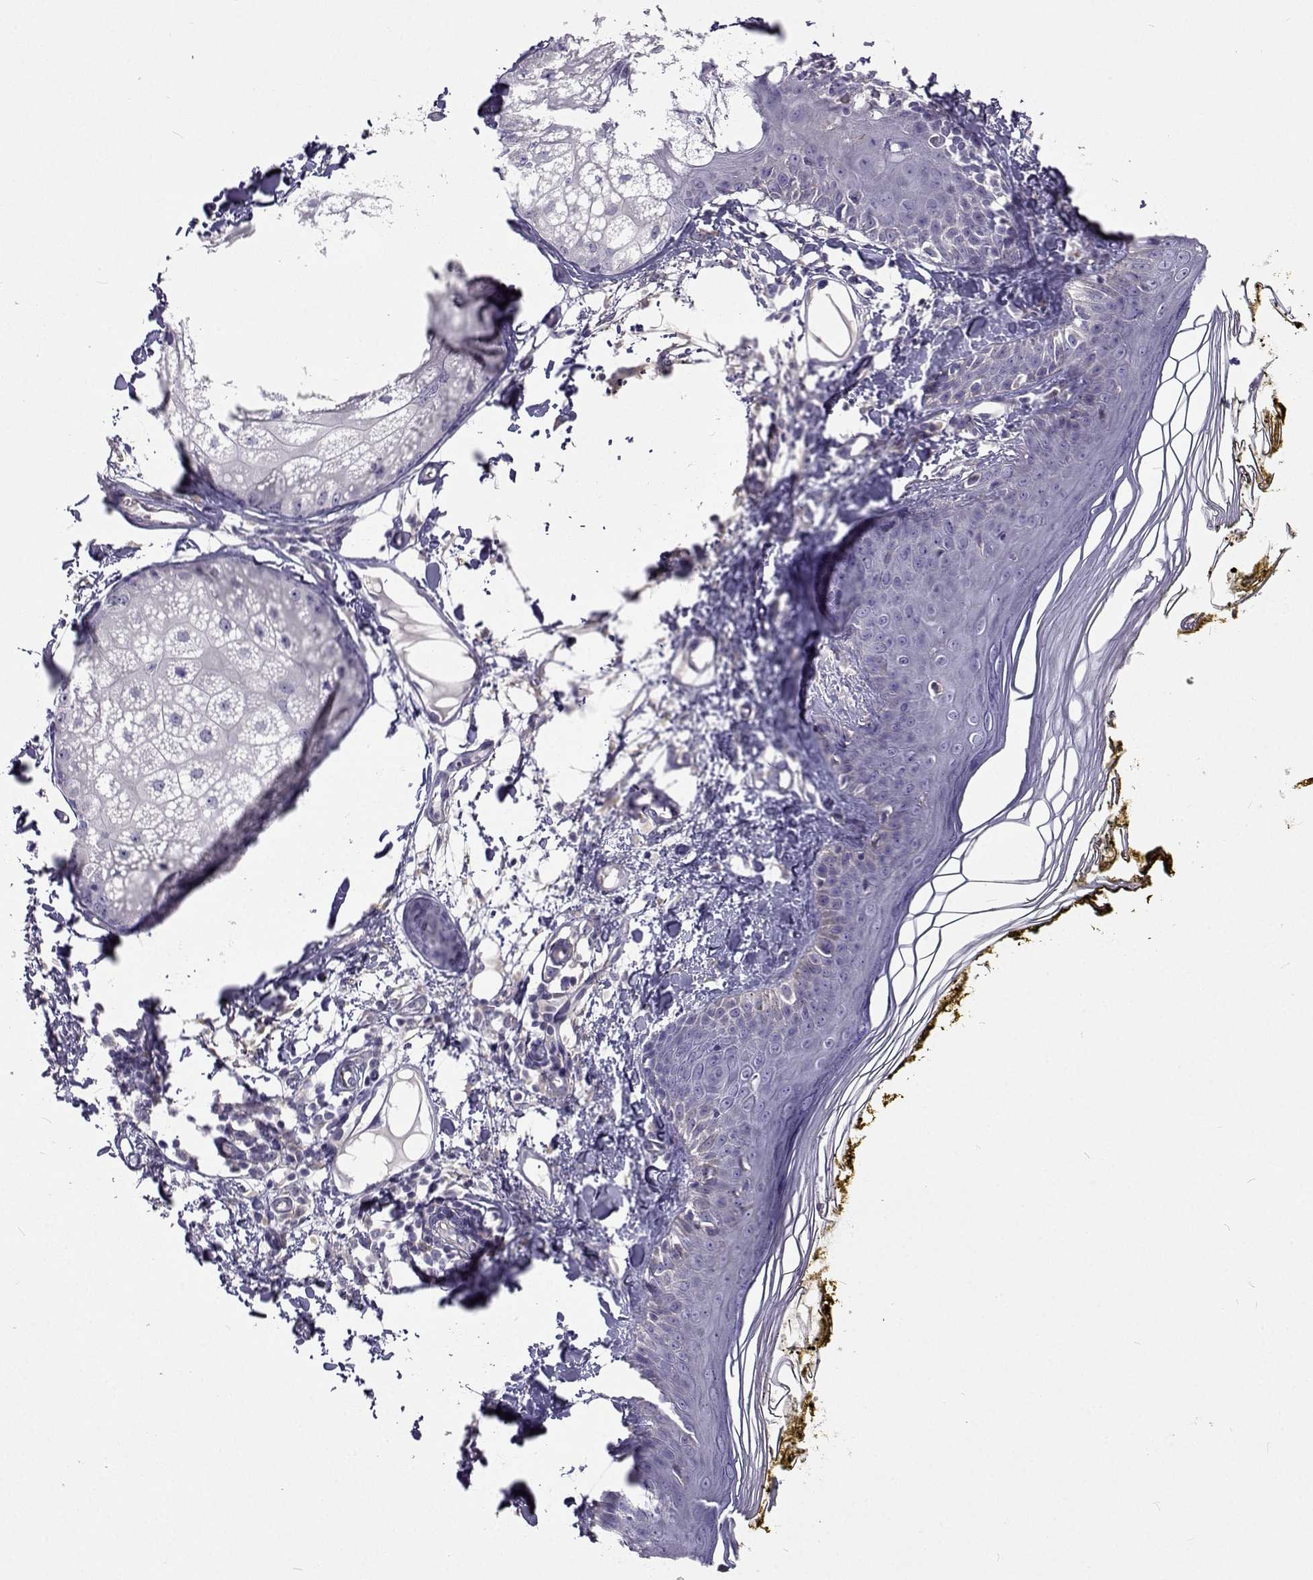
{"staining": {"intensity": "negative", "quantity": "none", "location": "none"}, "tissue": "skin", "cell_type": "Fibroblasts", "image_type": "normal", "snomed": [{"axis": "morphology", "description": "Normal tissue, NOS"}, {"axis": "topography", "description": "Skin"}], "caption": "Normal skin was stained to show a protein in brown. There is no significant expression in fibroblasts. (DAB (3,3'-diaminobenzidine) immunohistochemistry, high magnification).", "gene": "LHFPL7", "patient": {"sex": "male", "age": 76}}